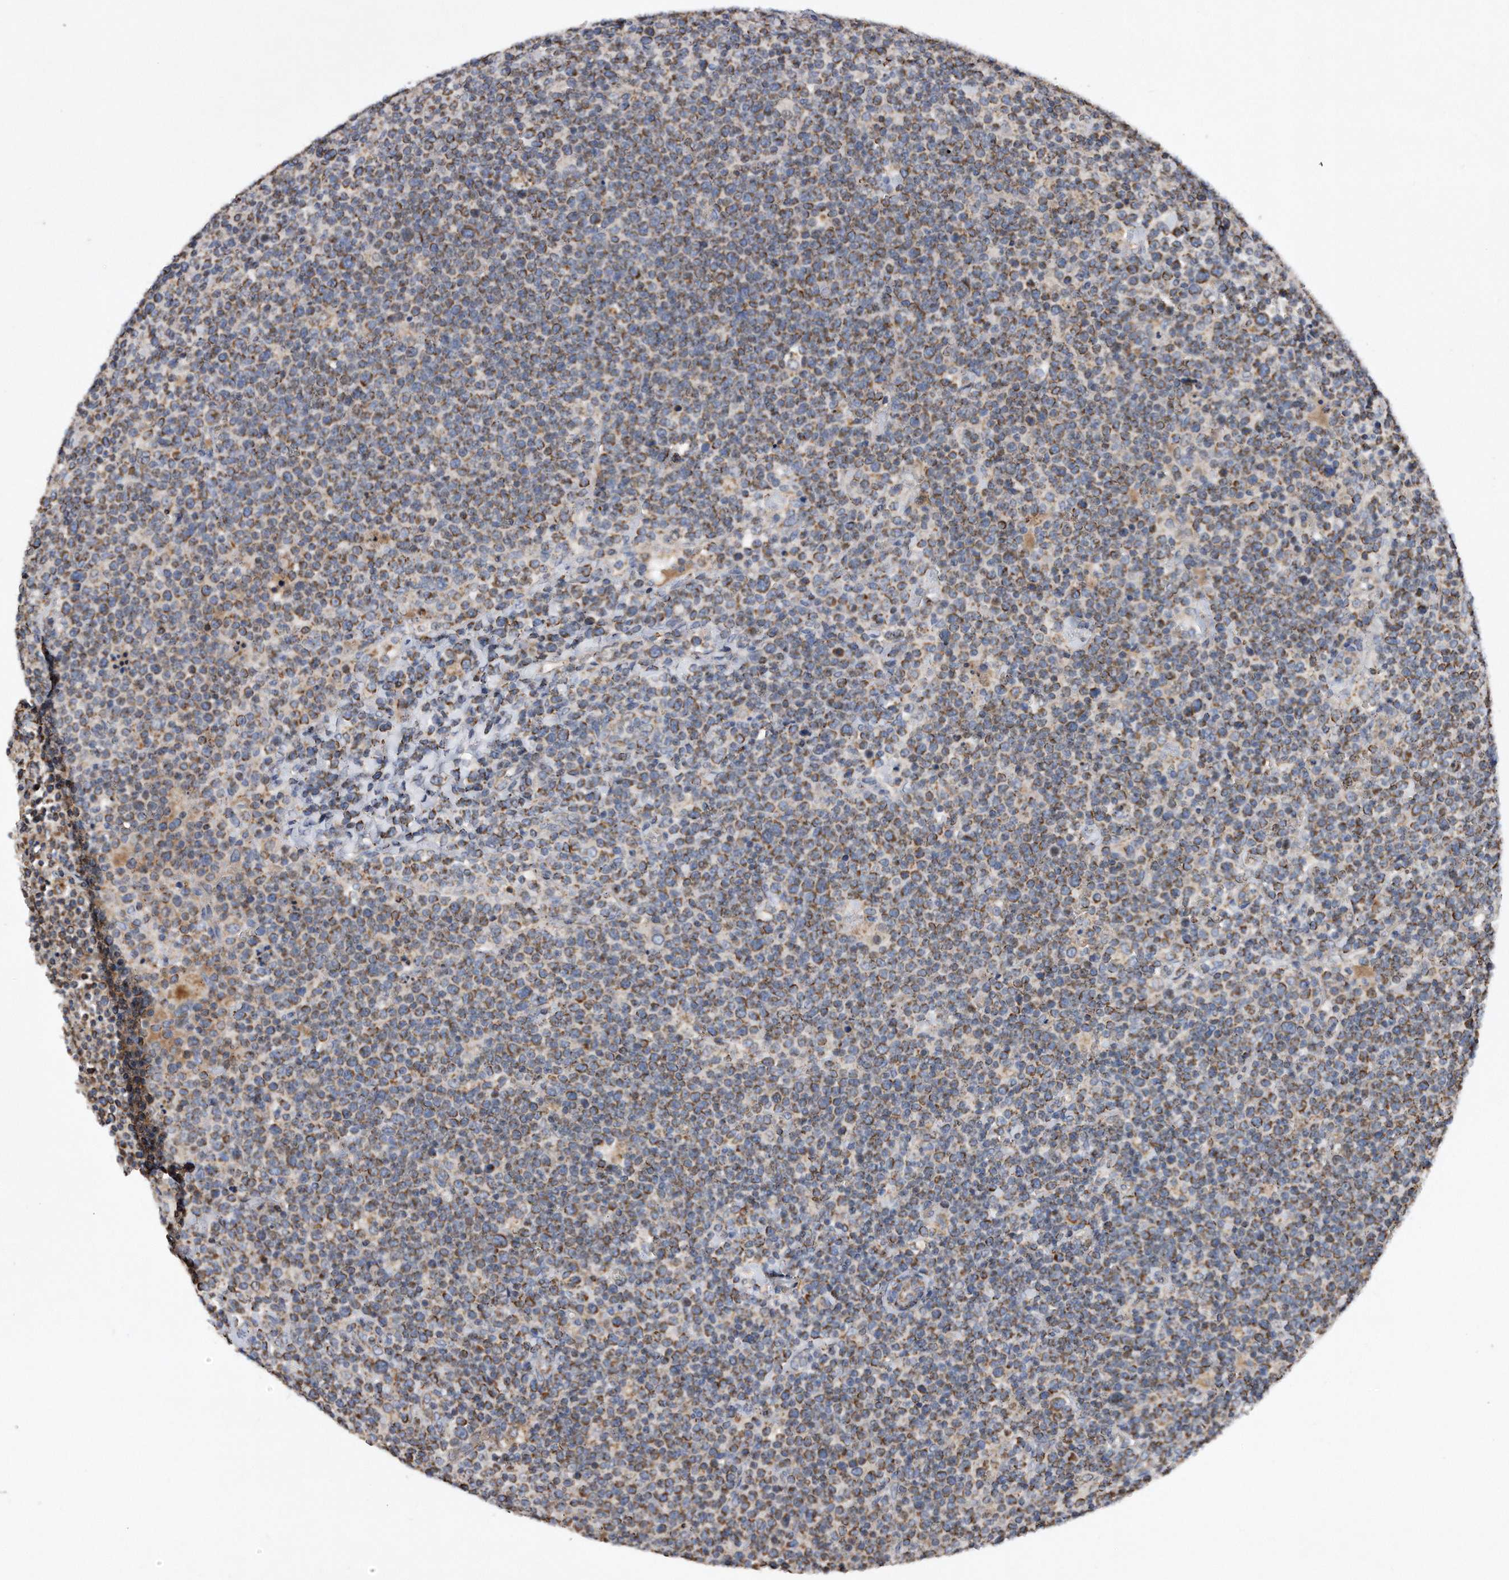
{"staining": {"intensity": "moderate", "quantity": ">75%", "location": "cytoplasmic/membranous"}, "tissue": "lymphoma", "cell_type": "Tumor cells", "image_type": "cancer", "snomed": [{"axis": "morphology", "description": "Malignant lymphoma, non-Hodgkin's type, High grade"}, {"axis": "topography", "description": "Lymph node"}], "caption": "Immunohistochemistry image of human lymphoma stained for a protein (brown), which exhibits medium levels of moderate cytoplasmic/membranous expression in about >75% of tumor cells.", "gene": "PPP5C", "patient": {"sex": "male", "age": 61}}